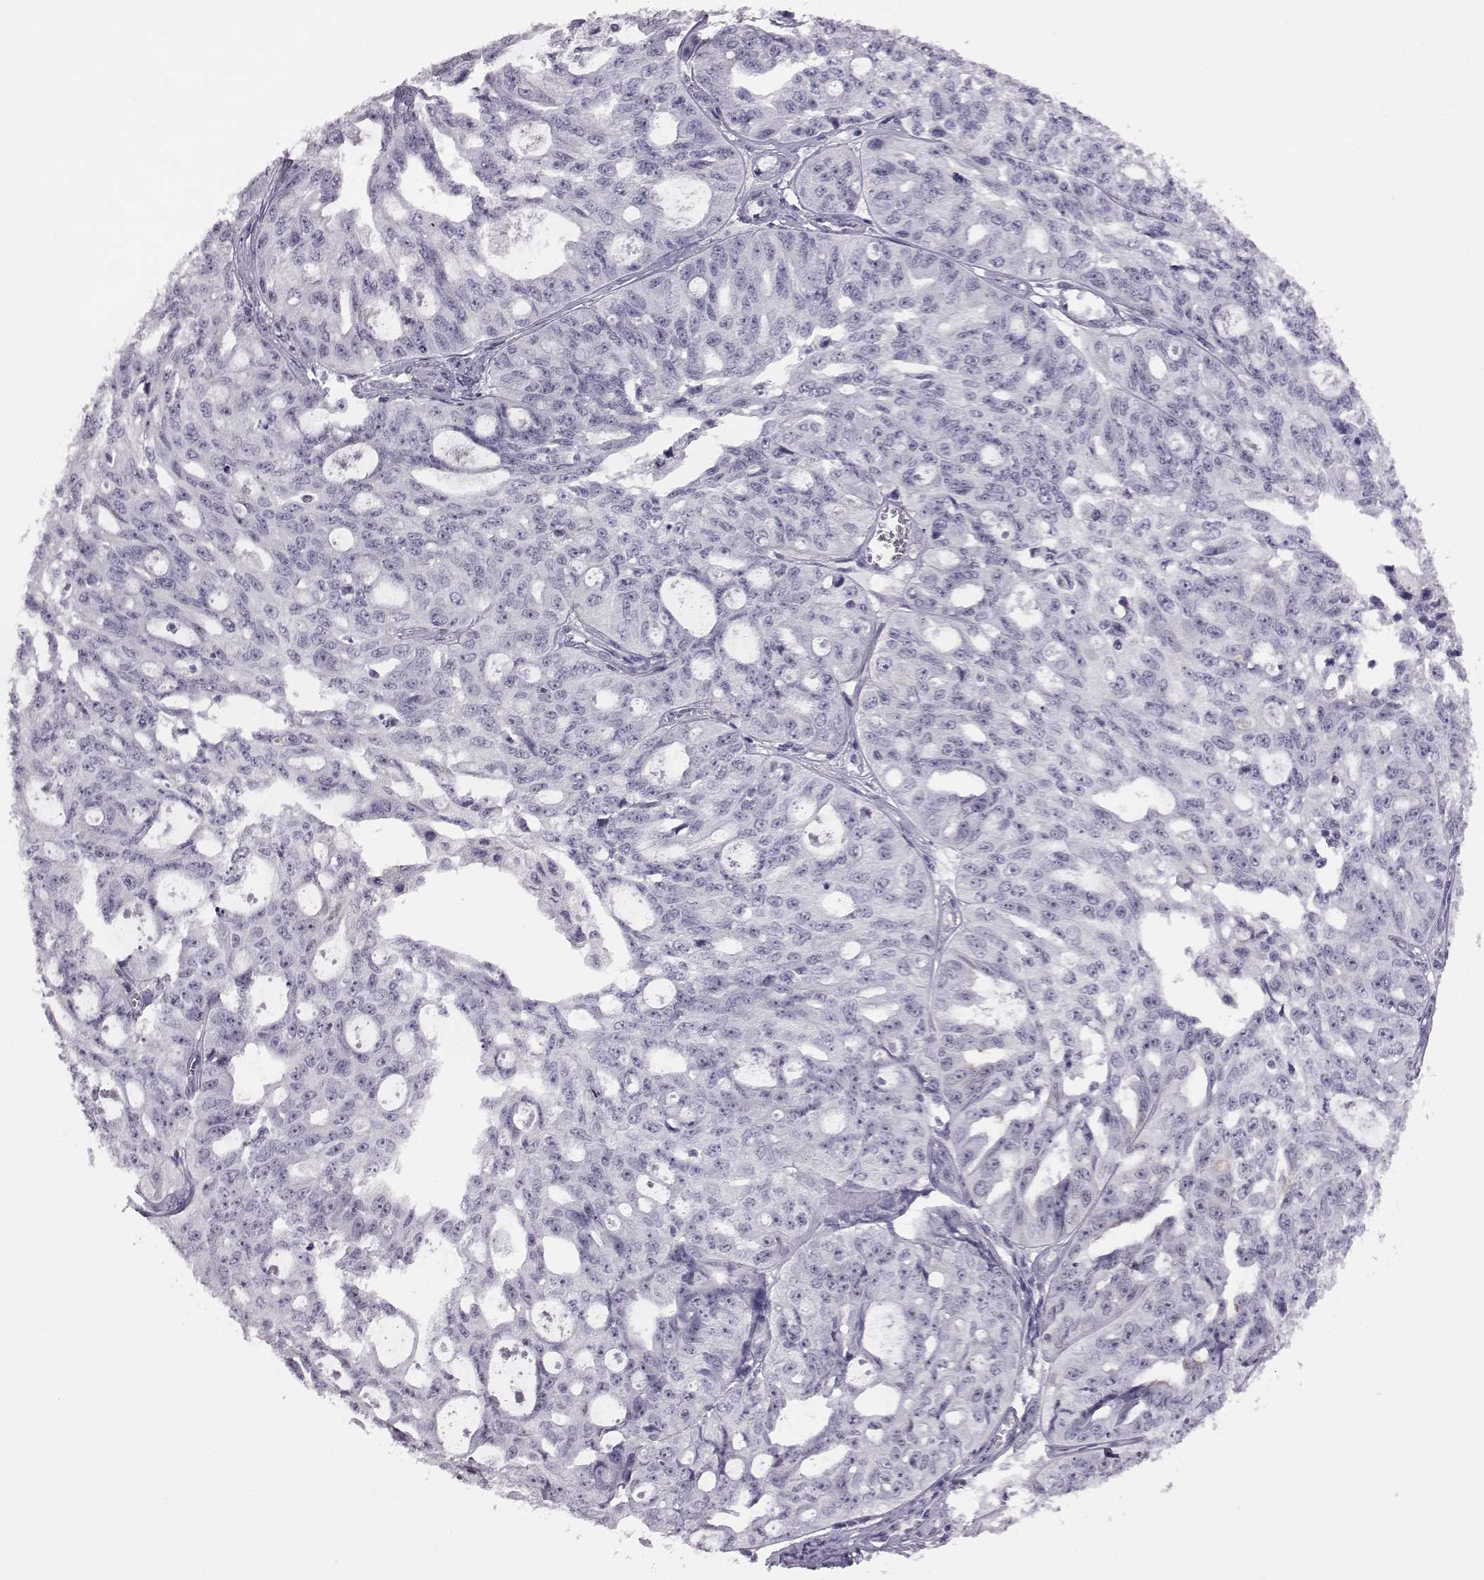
{"staining": {"intensity": "negative", "quantity": "none", "location": "none"}, "tissue": "ovarian cancer", "cell_type": "Tumor cells", "image_type": "cancer", "snomed": [{"axis": "morphology", "description": "Carcinoma, endometroid"}, {"axis": "topography", "description": "Ovary"}], "caption": "DAB (3,3'-diaminobenzidine) immunohistochemical staining of endometroid carcinoma (ovarian) shows no significant expression in tumor cells.", "gene": "ADGRG2", "patient": {"sex": "female", "age": 65}}